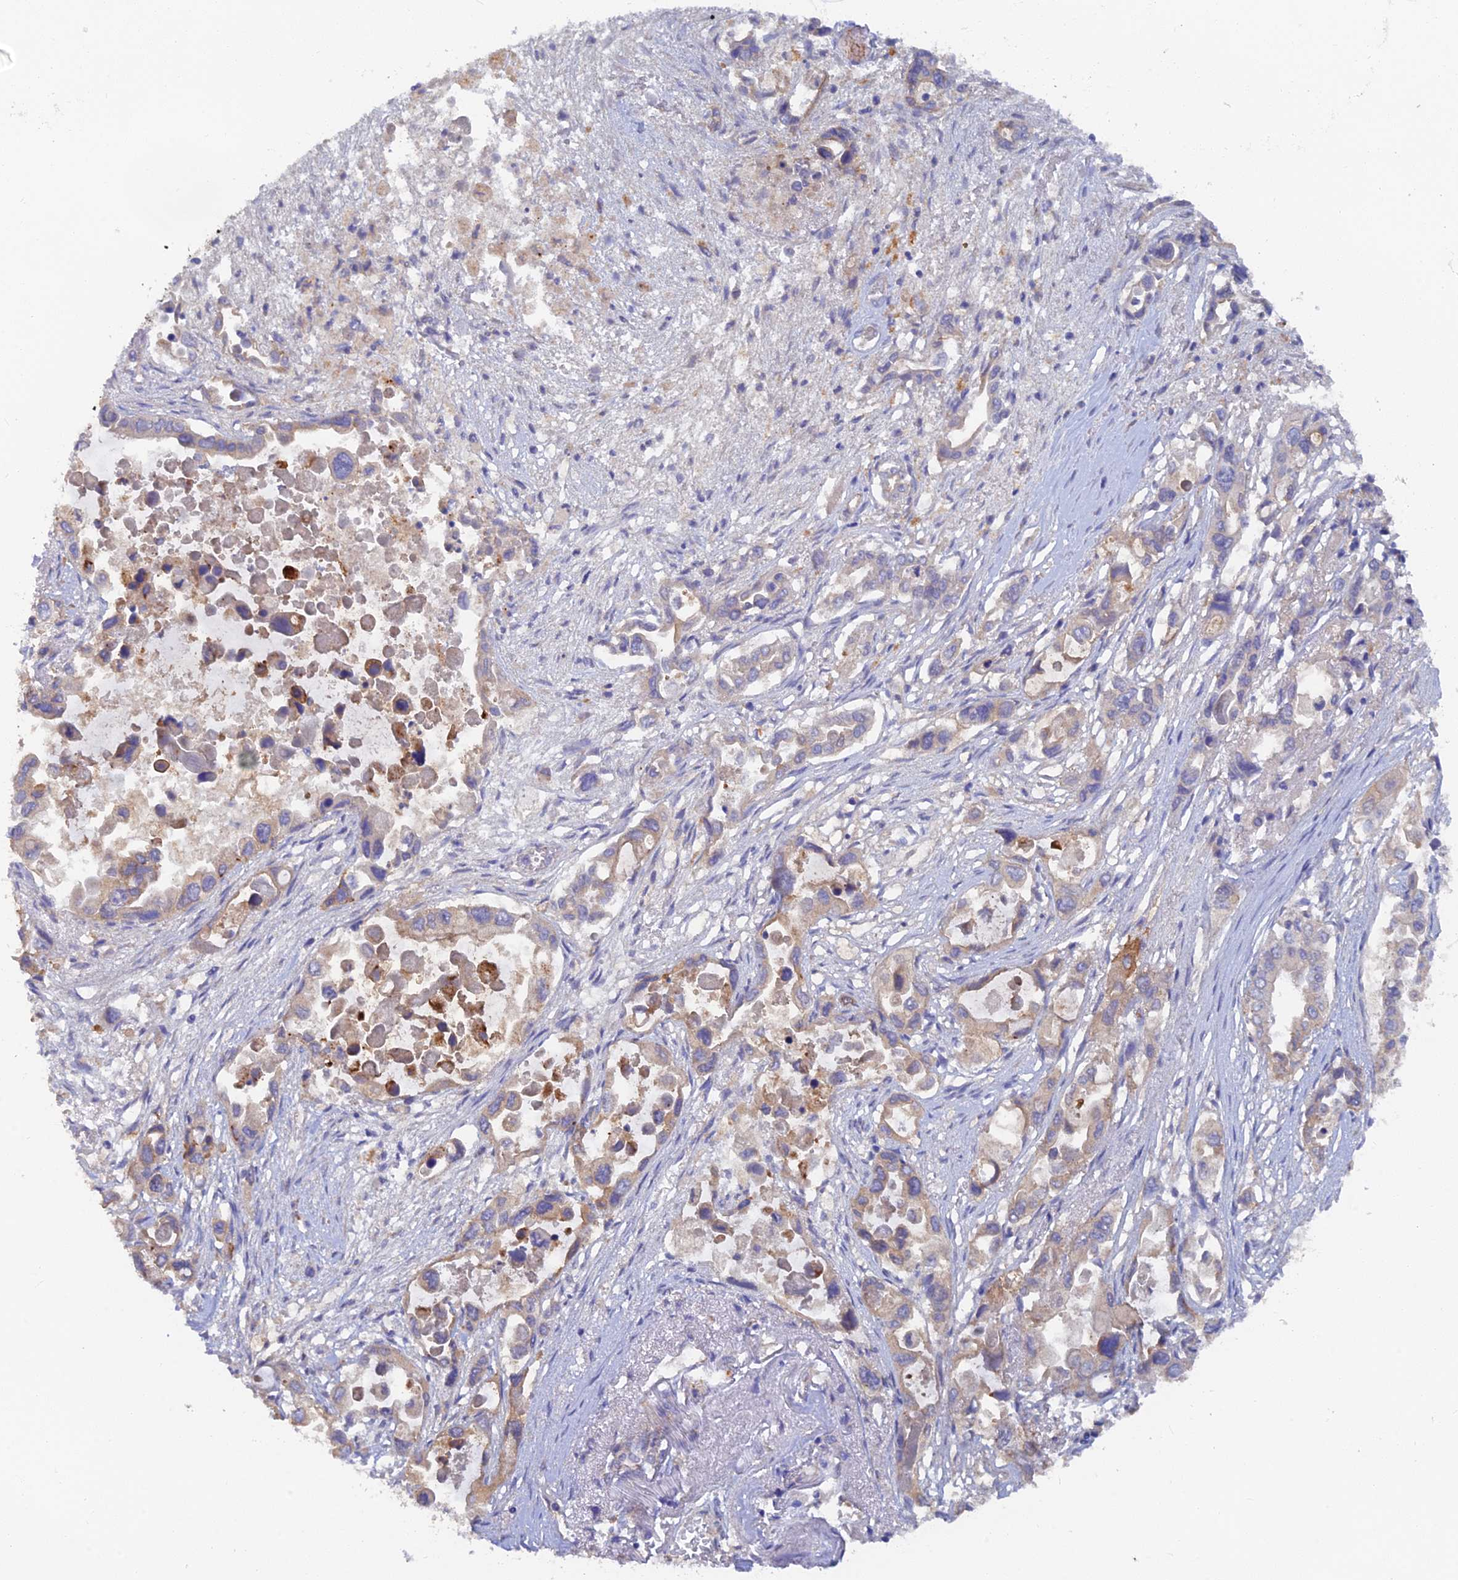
{"staining": {"intensity": "weak", "quantity": "25%-75%", "location": "cytoplasmic/membranous"}, "tissue": "pancreatic cancer", "cell_type": "Tumor cells", "image_type": "cancer", "snomed": [{"axis": "morphology", "description": "Adenocarcinoma, NOS"}, {"axis": "topography", "description": "Pancreas"}], "caption": "High-magnification brightfield microscopy of adenocarcinoma (pancreatic) stained with DAB (3,3'-diaminobenzidine) (brown) and counterstained with hematoxylin (blue). tumor cells exhibit weak cytoplasmic/membranous staining is seen in approximately25%-75% of cells.", "gene": "ARRDC1", "patient": {"sex": "male", "age": 92}}